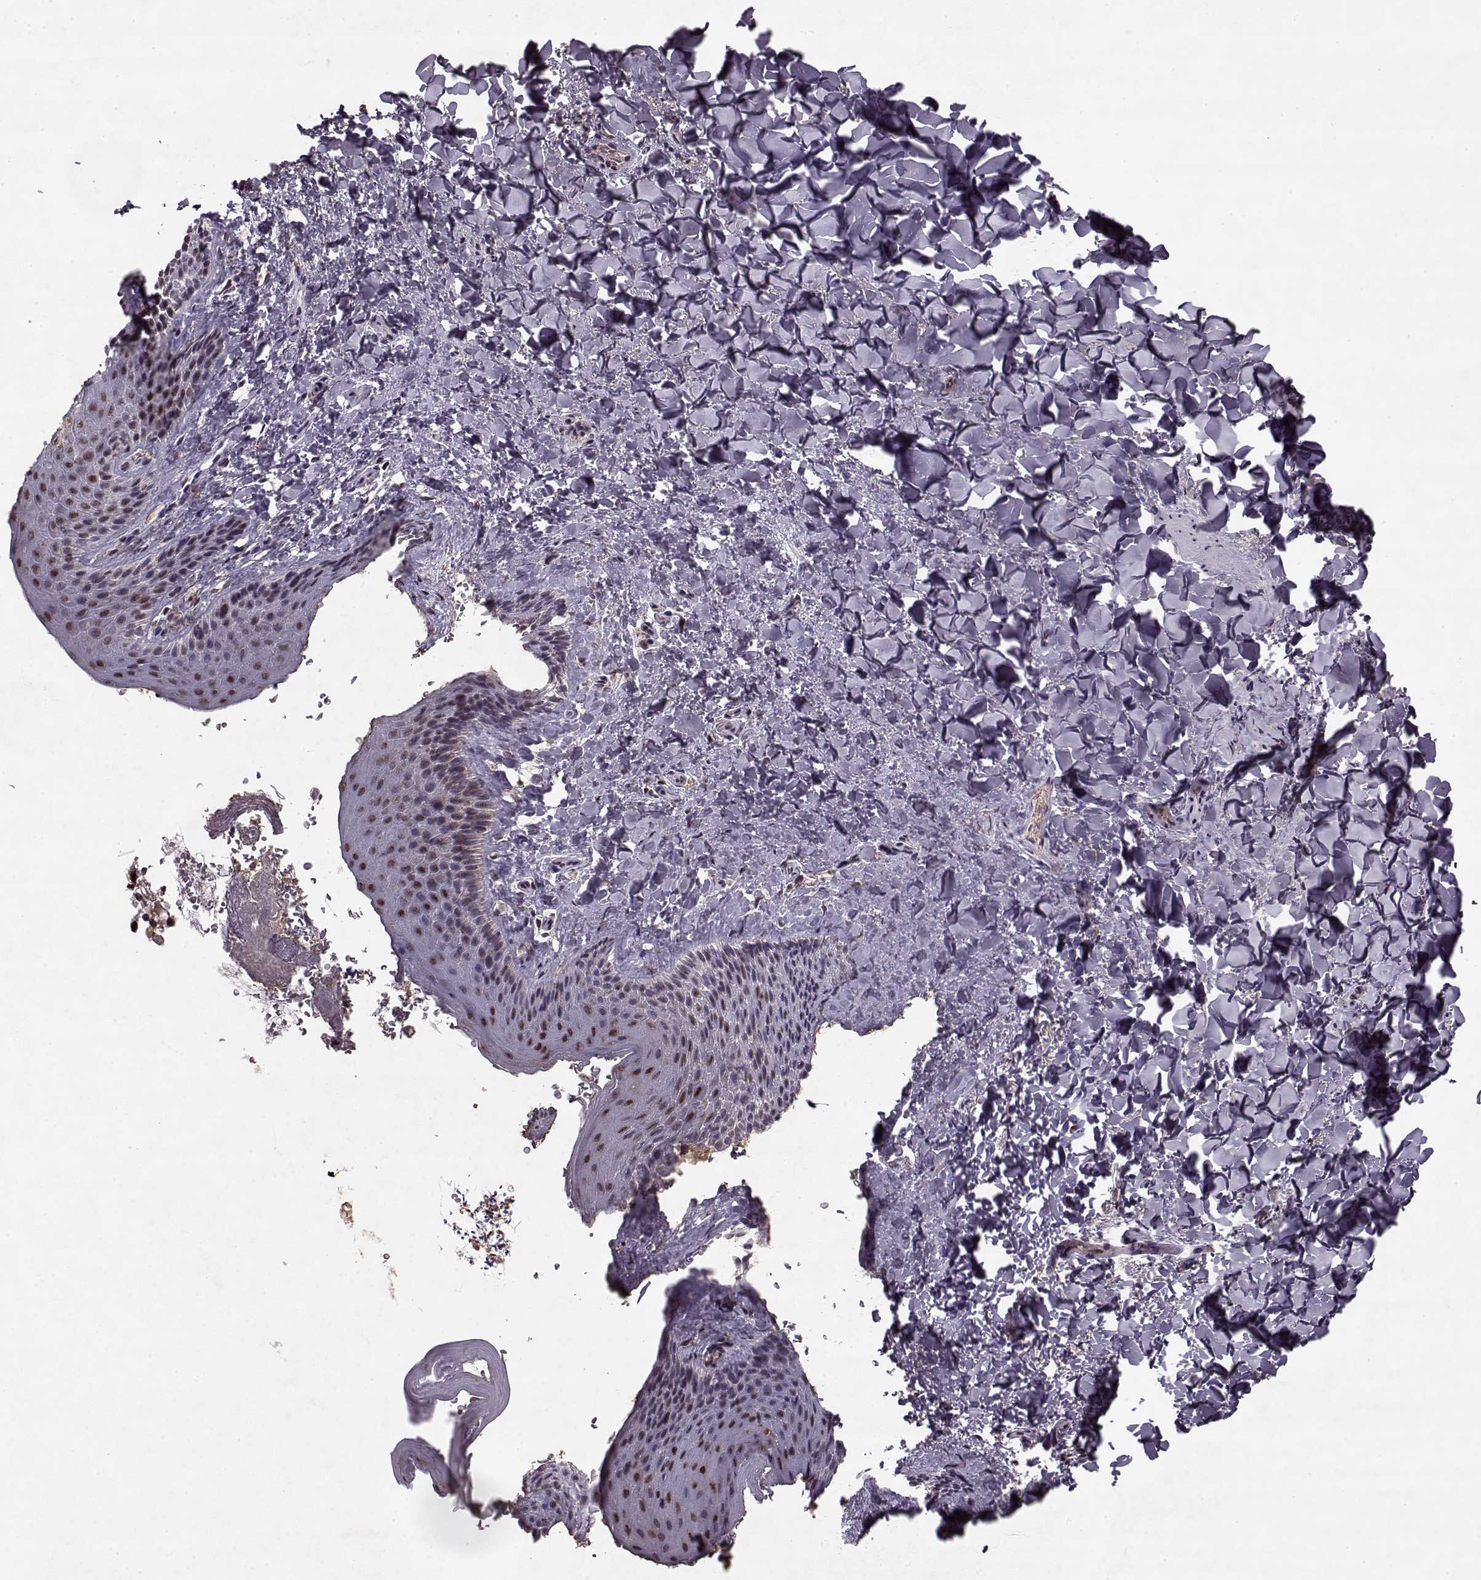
{"staining": {"intensity": "moderate", "quantity": ">75%", "location": "nuclear"}, "tissue": "skin", "cell_type": "Epidermal cells", "image_type": "normal", "snomed": [{"axis": "morphology", "description": "Normal tissue, NOS"}, {"axis": "topography", "description": "Anal"}], "caption": "Protein expression analysis of normal skin displays moderate nuclear staining in approximately >75% of epidermal cells.", "gene": "PSMA7", "patient": {"sex": "male", "age": 36}}